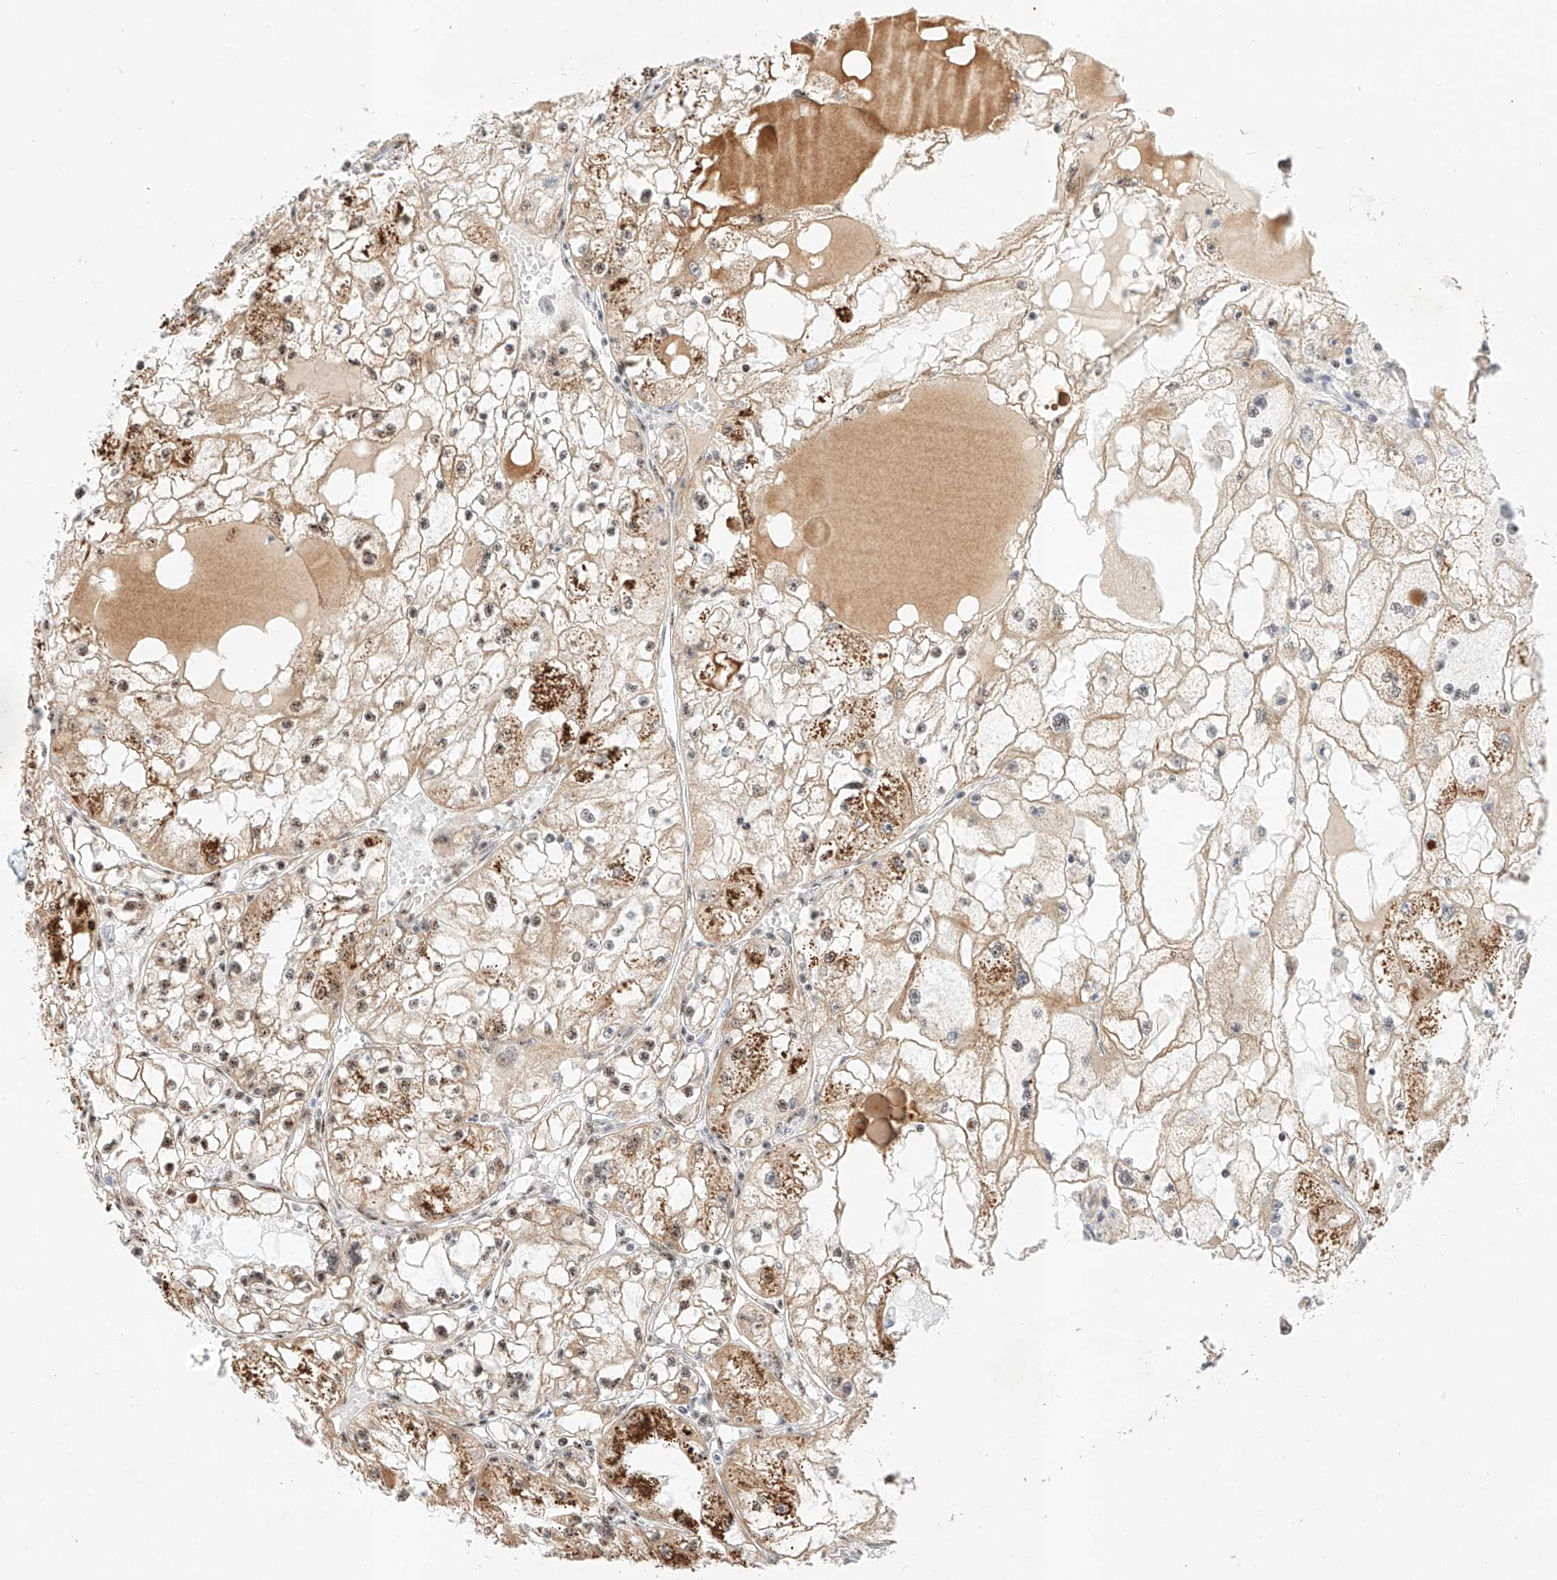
{"staining": {"intensity": "weak", "quantity": "25%-75%", "location": "cytoplasmic/membranous,nuclear"}, "tissue": "renal cancer", "cell_type": "Tumor cells", "image_type": "cancer", "snomed": [{"axis": "morphology", "description": "Adenocarcinoma, NOS"}, {"axis": "topography", "description": "Kidney"}], "caption": "Protein staining exhibits weak cytoplasmic/membranous and nuclear expression in about 25%-75% of tumor cells in renal cancer.", "gene": "ATXN7L2", "patient": {"sex": "male", "age": 56}}